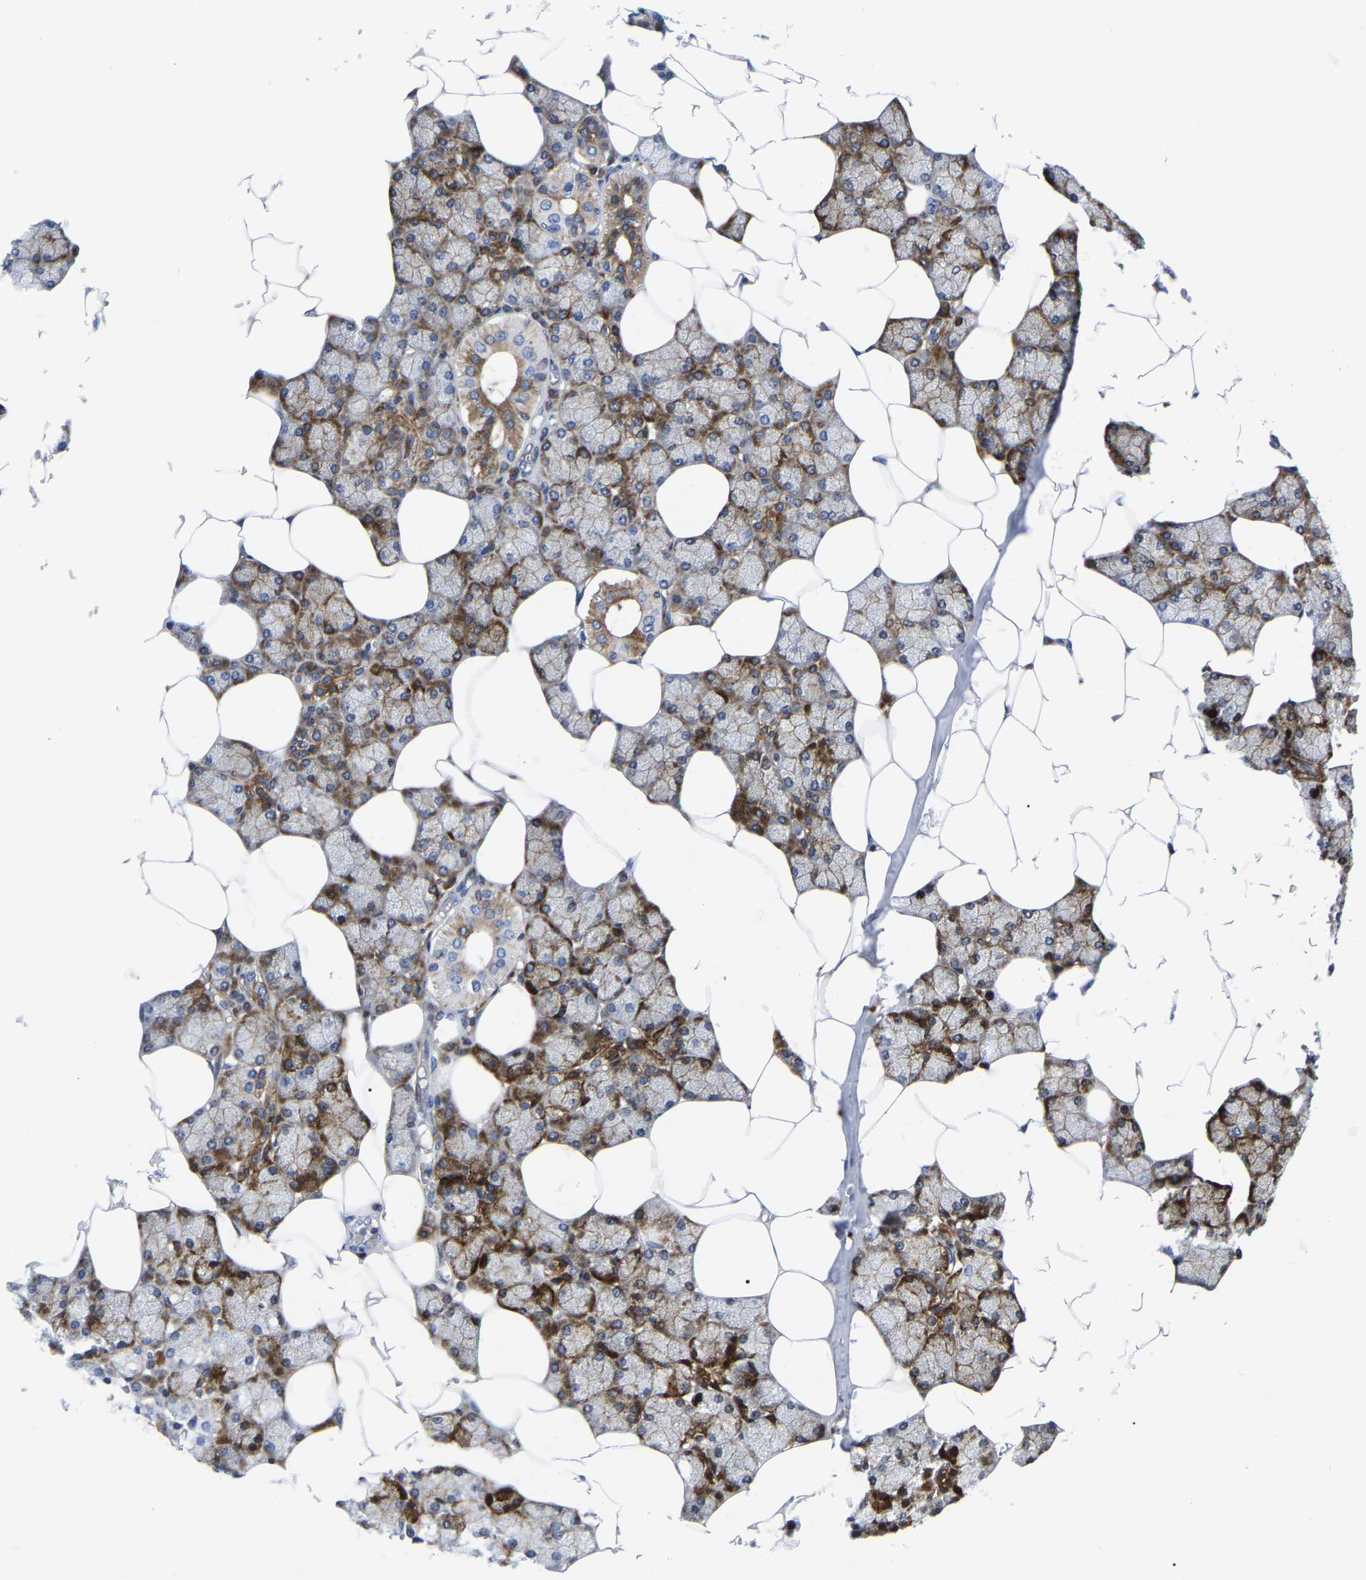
{"staining": {"intensity": "moderate", "quantity": "25%-75%", "location": "cytoplasmic/membranous"}, "tissue": "salivary gland", "cell_type": "Glandular cells", "image_type": "normal", "snomed": [{"axis": "morphology", "description": "Normal tissue, NOS"}, {"axis": "topography", "description": "Salivary gland"}], "caption": "Brown immunohistochemical staining in normal human salivary gland reveals moderate cytoplasmic/membranous staining in approximately 25%-75% of glandular cells.", "gene": "PTPN7", "patient": {"sex": "male", "age": 62}}